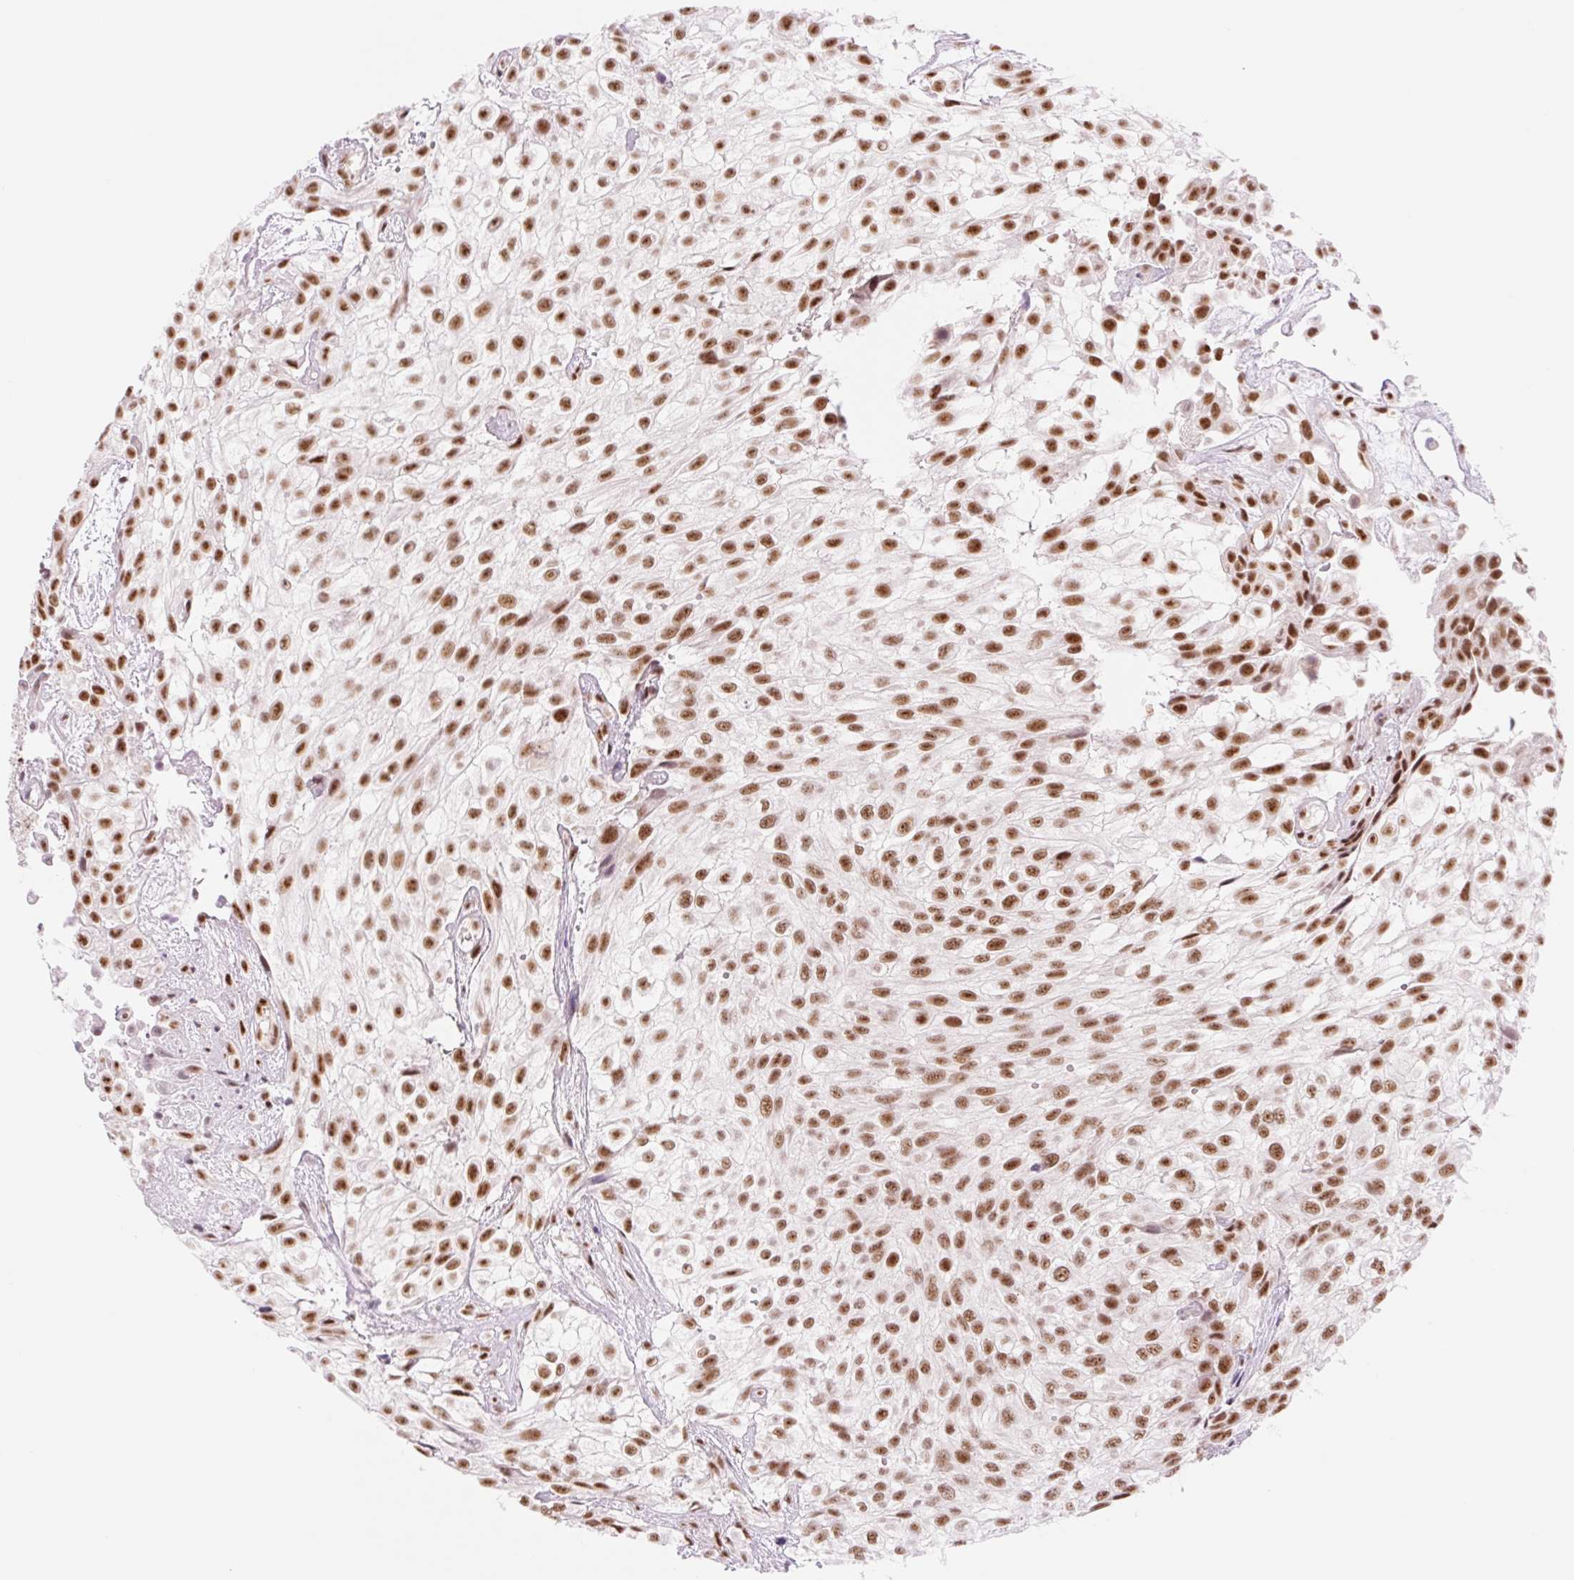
{"staining": {"intensity": "moderate", "quantity": ">75%", "location": "nuclear"}, "tissue": "urothelial cancer", "cell_type": "Tumor cells", "image_type": "cancer", "snomed": [{"axis": "morphology", "description": "Urothelial carcinoma, High grade"}, {"axis": "topography", "description": "Urinary bladder"}], "caption": "High-grade urothelial carcinoma tissue displays moderate nuclear expression in about >75% of tumor cells, visualized by immunohistochemistry.", "gene": "PRDM11", "patient": {"sex": "male", "age": 56}}